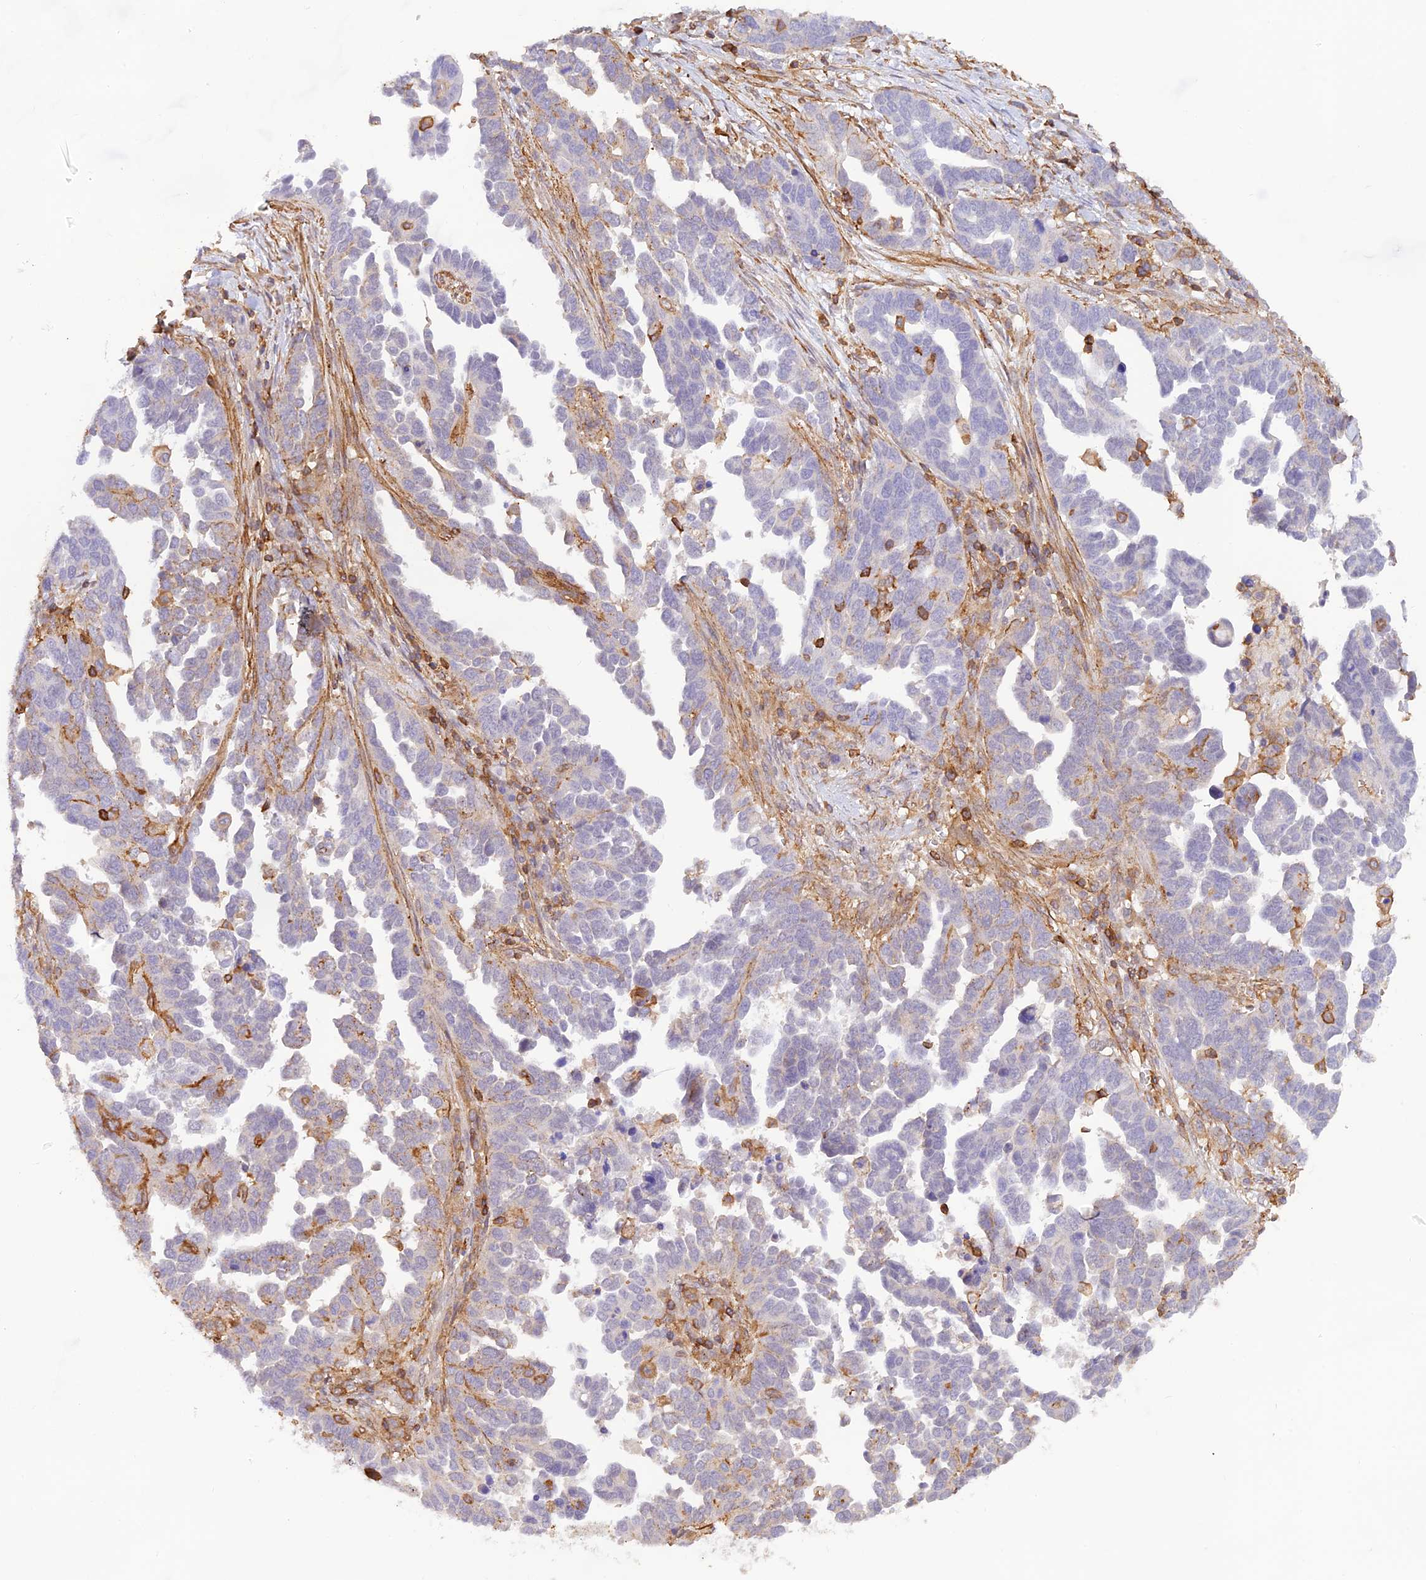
{"staining": {"intensity": "negative", "quantity": "none", "location": "none"}, "tissue": "ovarian cancer", "cell_type": "Tumor cells", "image_type": "cancer", "snomed": [{"axis": "morphology", "description": "Cystadenocarcinoma, serous, NOS"}, {"axis": "topography", "description": "Ovary"}], "caption": "Histopathology image shows no significant protein expression in tumor cells of ovarian cancer. (Immunohistochemistry, brightfield microscopy, high magnification).", "gene": "DENND1C", "patient": {"sex": "female", "age": 54}}